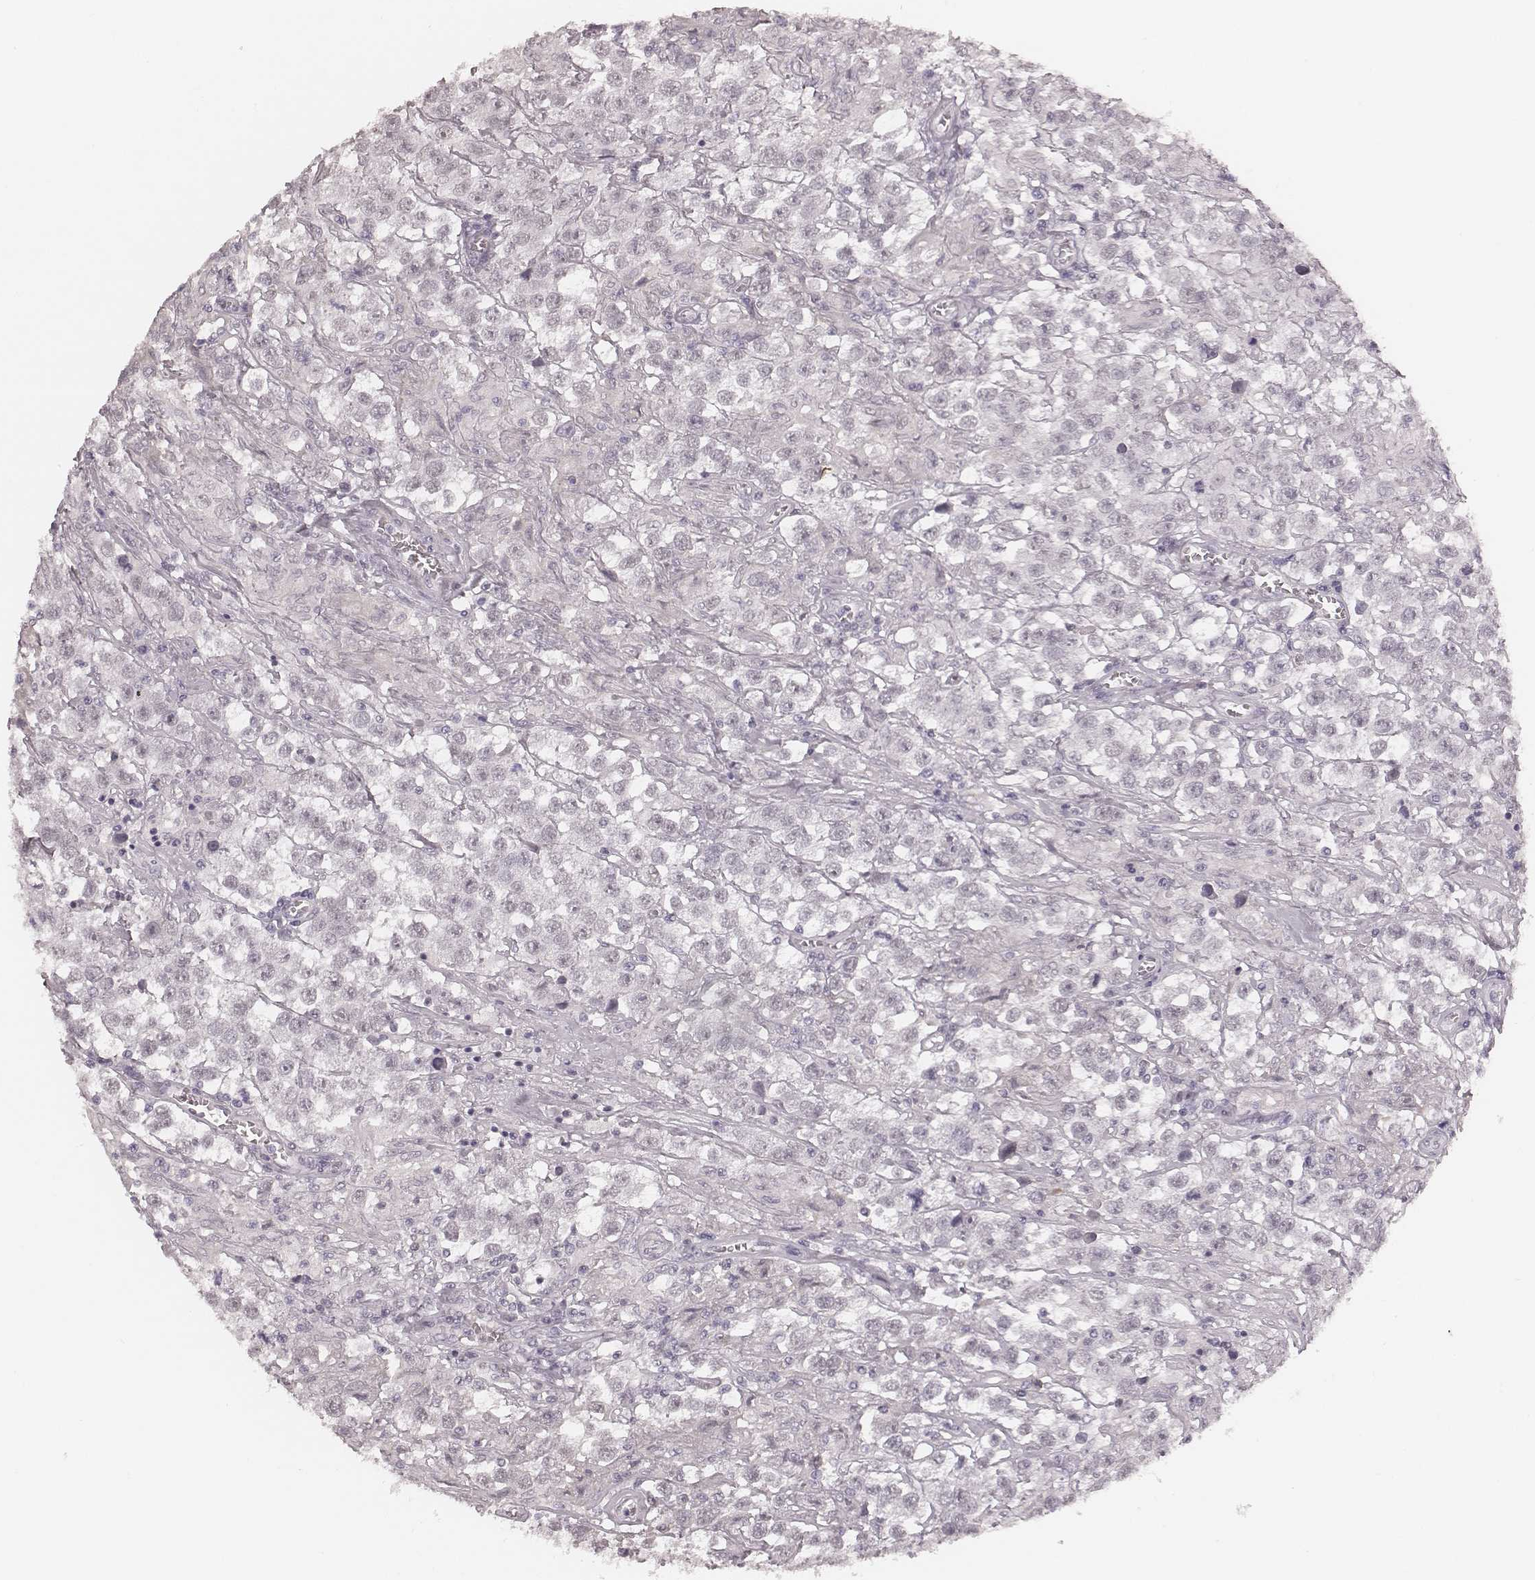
{"staining": {"intensity": "negative", "quantity": "none", "location": "none"}, "tissue": "testis cancer", "cell_type": "Tumor cells", "image_type": "cancer", "snomed": [{"axis": "morphology", "description": "Seminoma, NOS"}, {"axis": "topography", "description": "Testis"}], "caption": "Tumor cells show no significant staining in seminoma (testis).", "gene": "MSX1", "patient": {"sex": "male", "age": 43}}